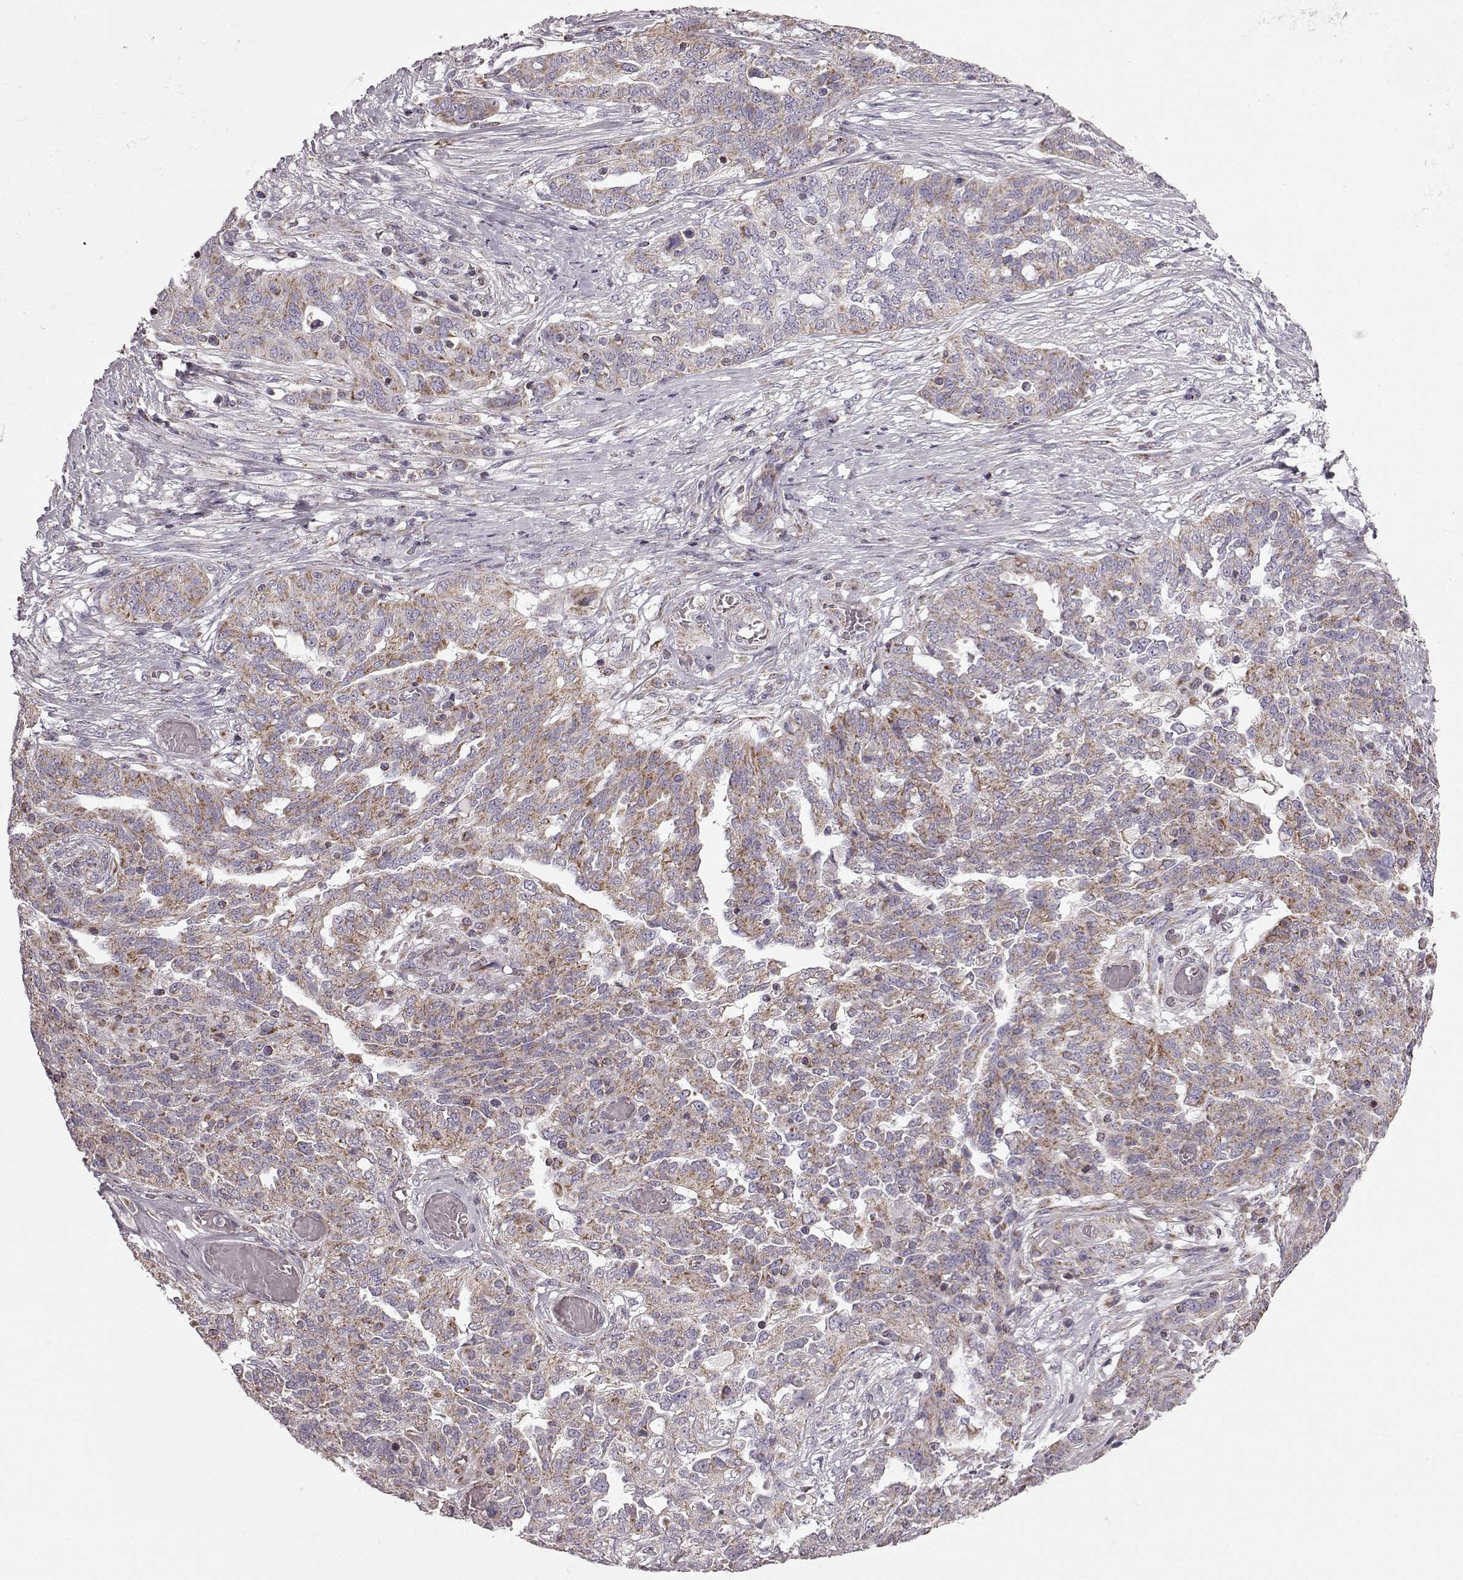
{"staining": {"intensity": "moderate", "quantity": ">75%", "location": "cytoplasmic/membranous"}, "tissue": "ovarian cancer", "cell_type": "Tumor cells", "image_type": "cancer", "snomed": [{"axis": "morphology", "description": "Cystadenocarcinoma, serous, NOS"}, {"axis": "topography", "description": "Ovary"}], "caption": "Immunohistochemical staining of human ovarian cancer (serous cystadenocarcinoma) reveals moderate cytoplasmic/membranous protein positivity in approximately >75% of tumor cells.", "gene": "FAM8A1", "patient": {"sex": "female", "age": 67}}